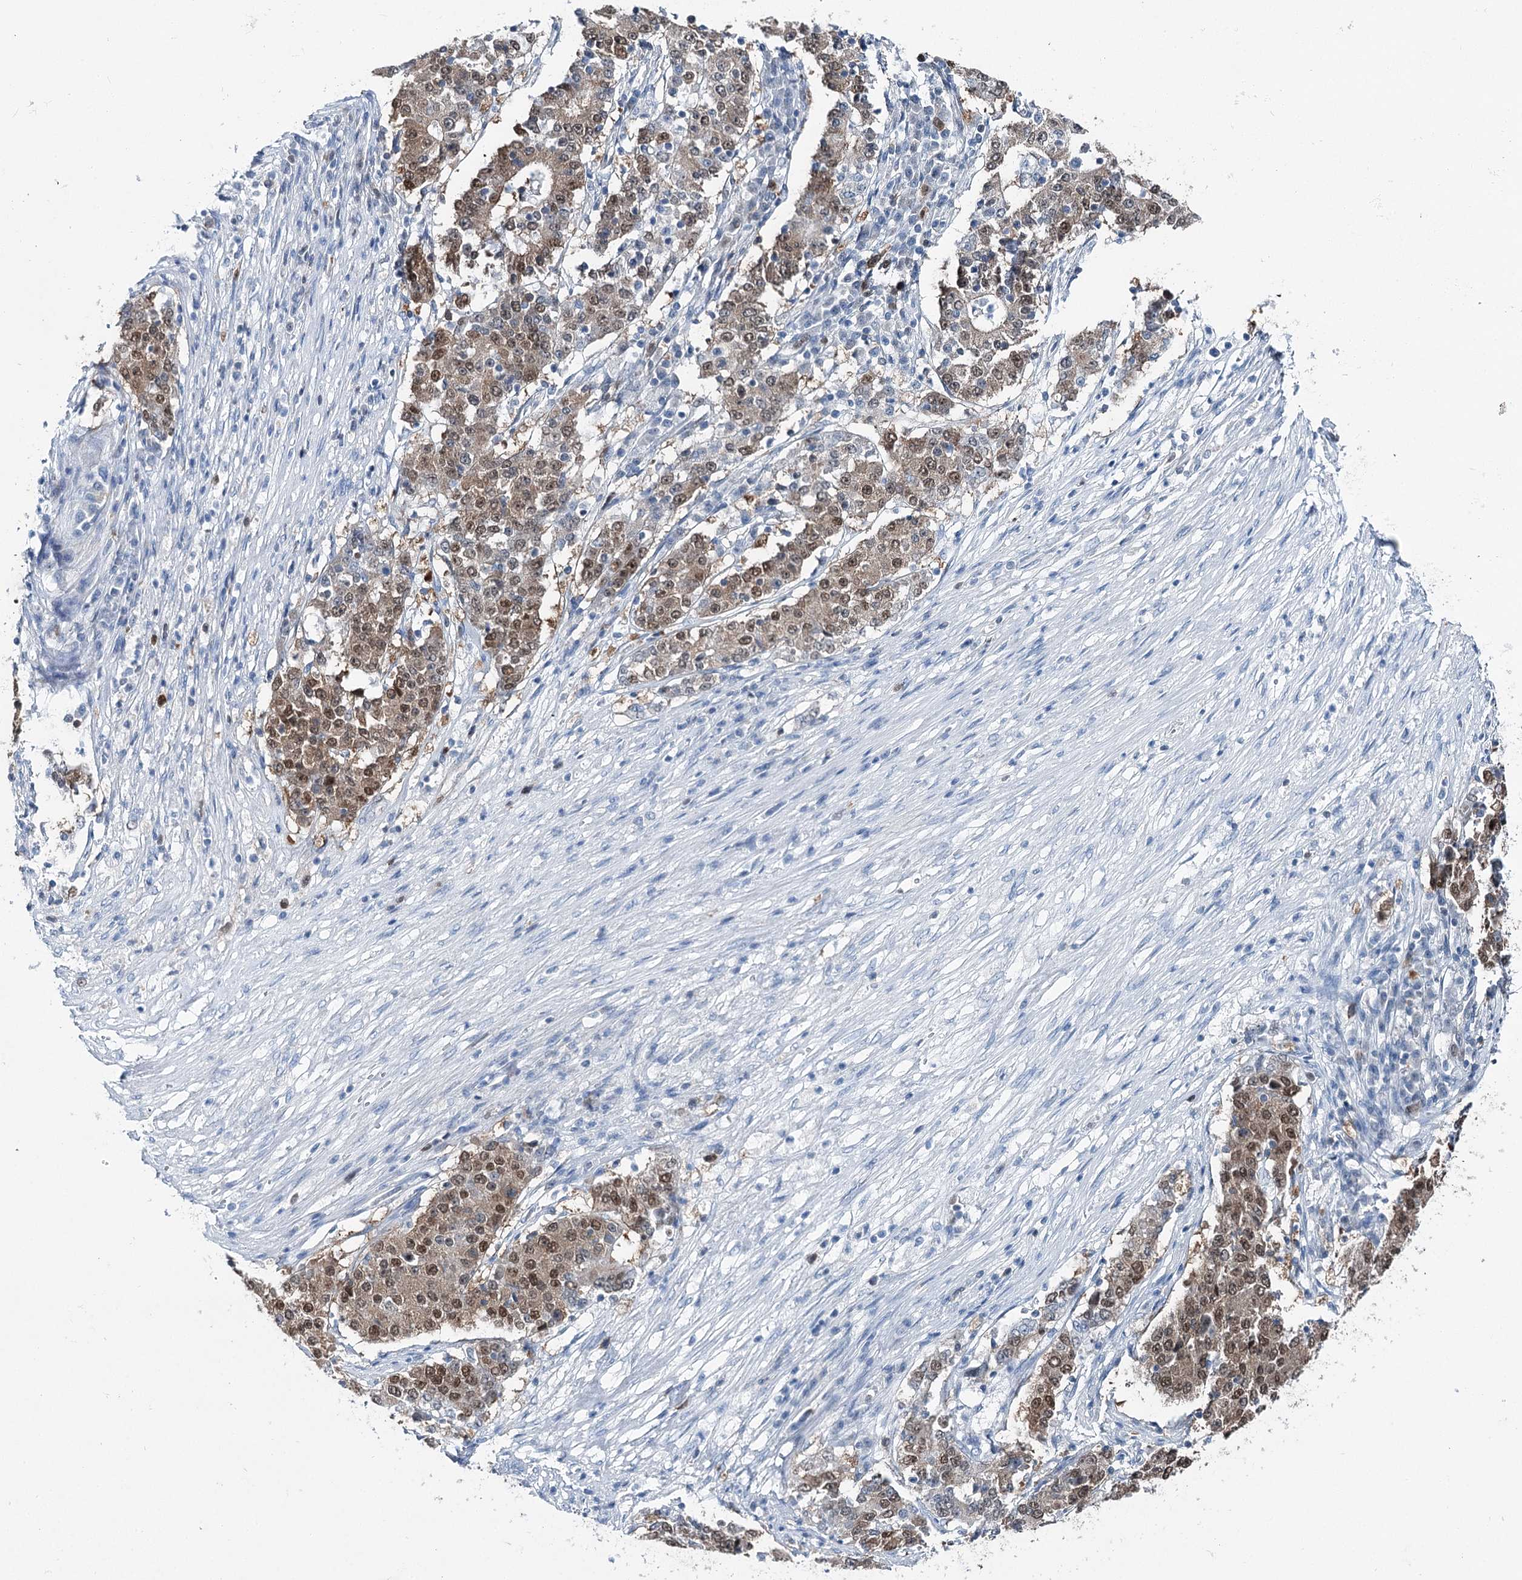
{"staining": {"intensity": "moderate", "quantity": ">75%", "location": "nuclear"}, "tissue": "stomach cancer", "cell_type": "Tumor cells", "image_type": "cancer", "snomed": [{"axis": "morphology", "description": "Adenocarcinoma, NOS"}, {"axis": "topography", "description": "Stomach"}], "caption": "IHC histopathology image of stomach cancer (adenocarcinoma) stained for a protein (brown), which shows medium levels of moderate nuclear staining in approximately >75% of tumor cells.", "gene": "HAT1", "patient": {"sex": "male", "age": 59}}